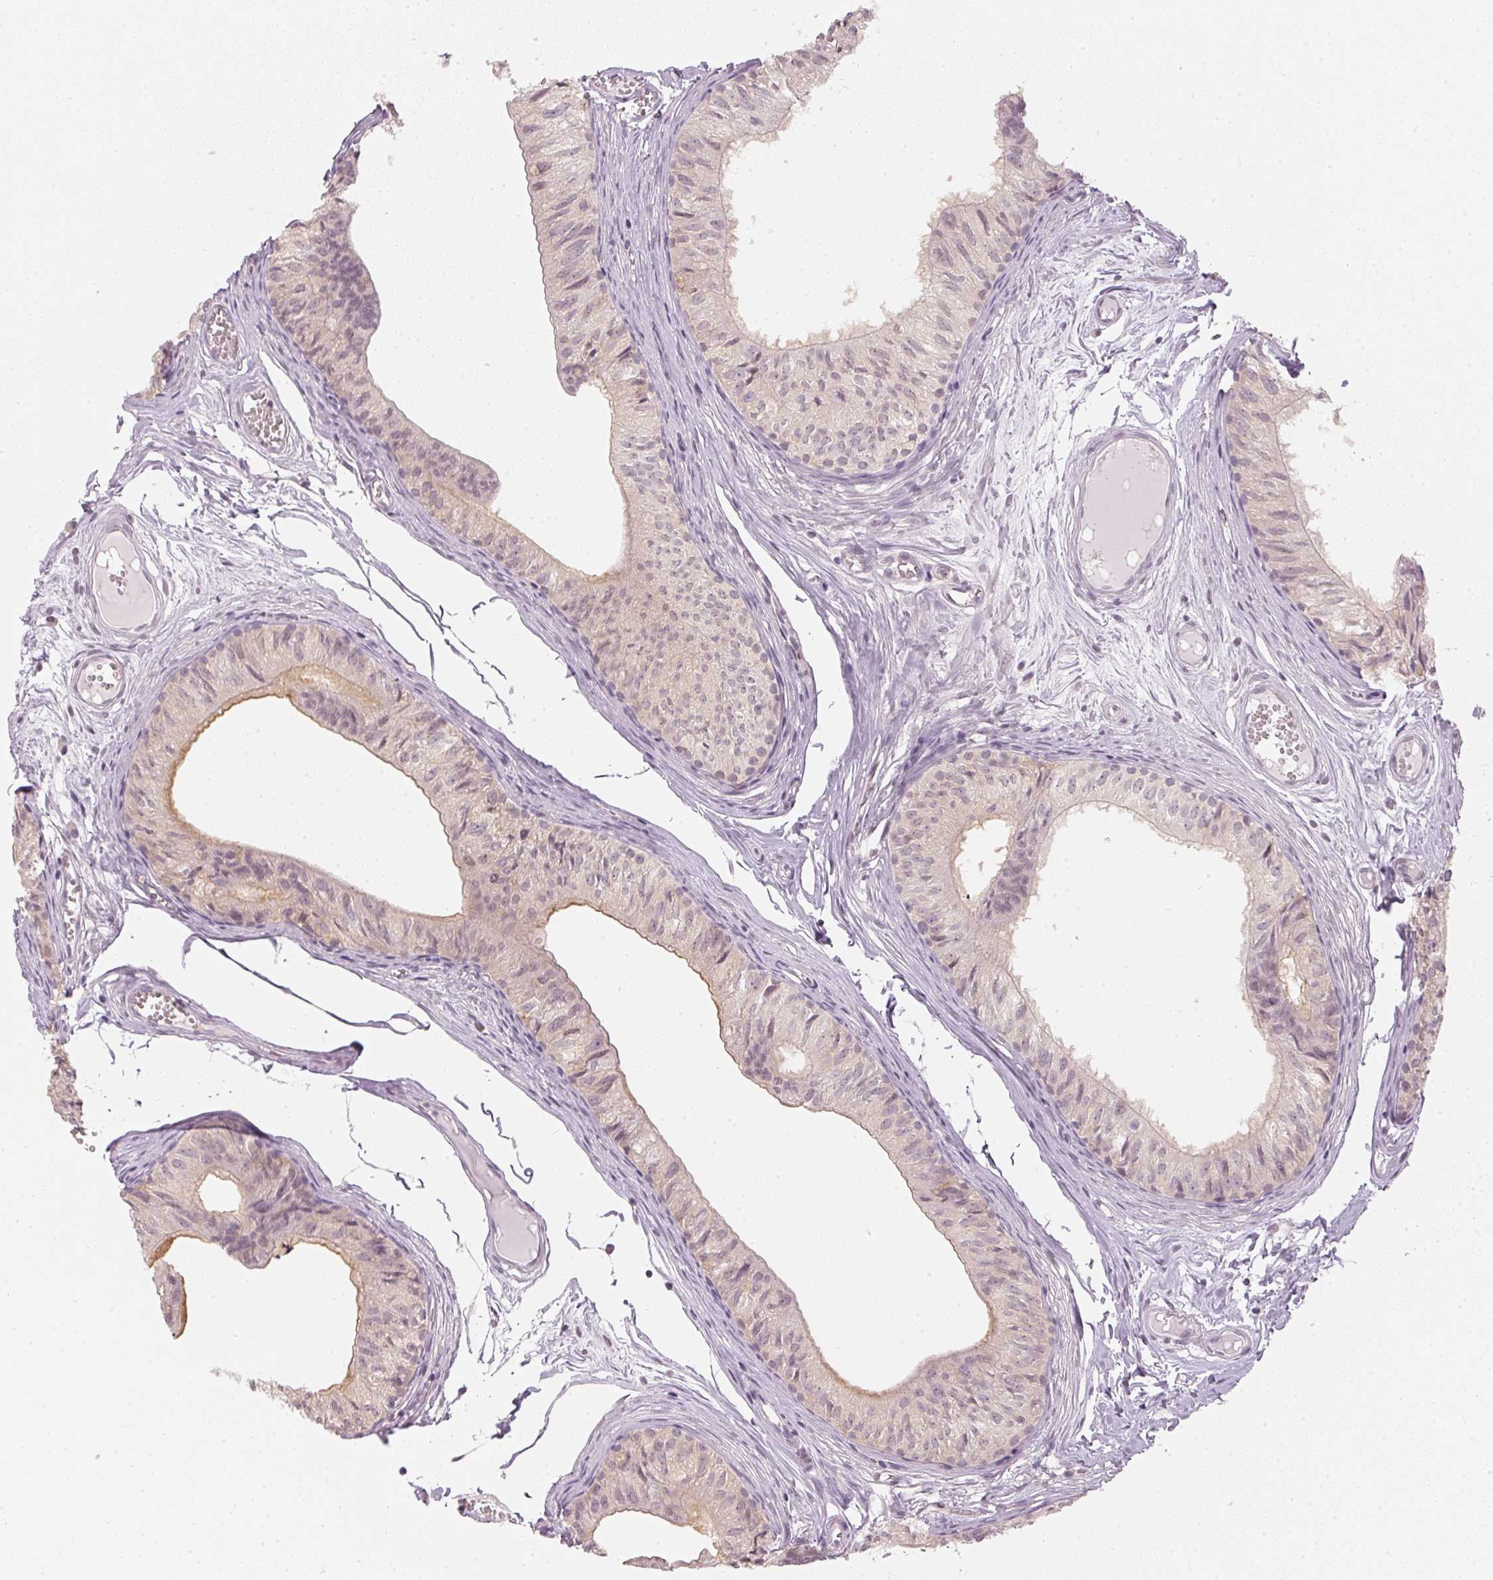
{"staining": {"intensity": "weak", "quantity": "<25%", "location": "cytoplasmic/membranous"}, "tissue": "epididymis", "cell_type": "Glandular cells", "image_type": "normal", "snomed": [{"axis": "morphology", "description": "Normal tissue, NOS"}, {"axis": "topography", "description": "Epididymis"}], "caption": "Epididymis stained for a protein using immunohistochemistry shows no expression glandular cells.", "gene": "KPRP", "patient": {"sex": "male", "age": 25}}